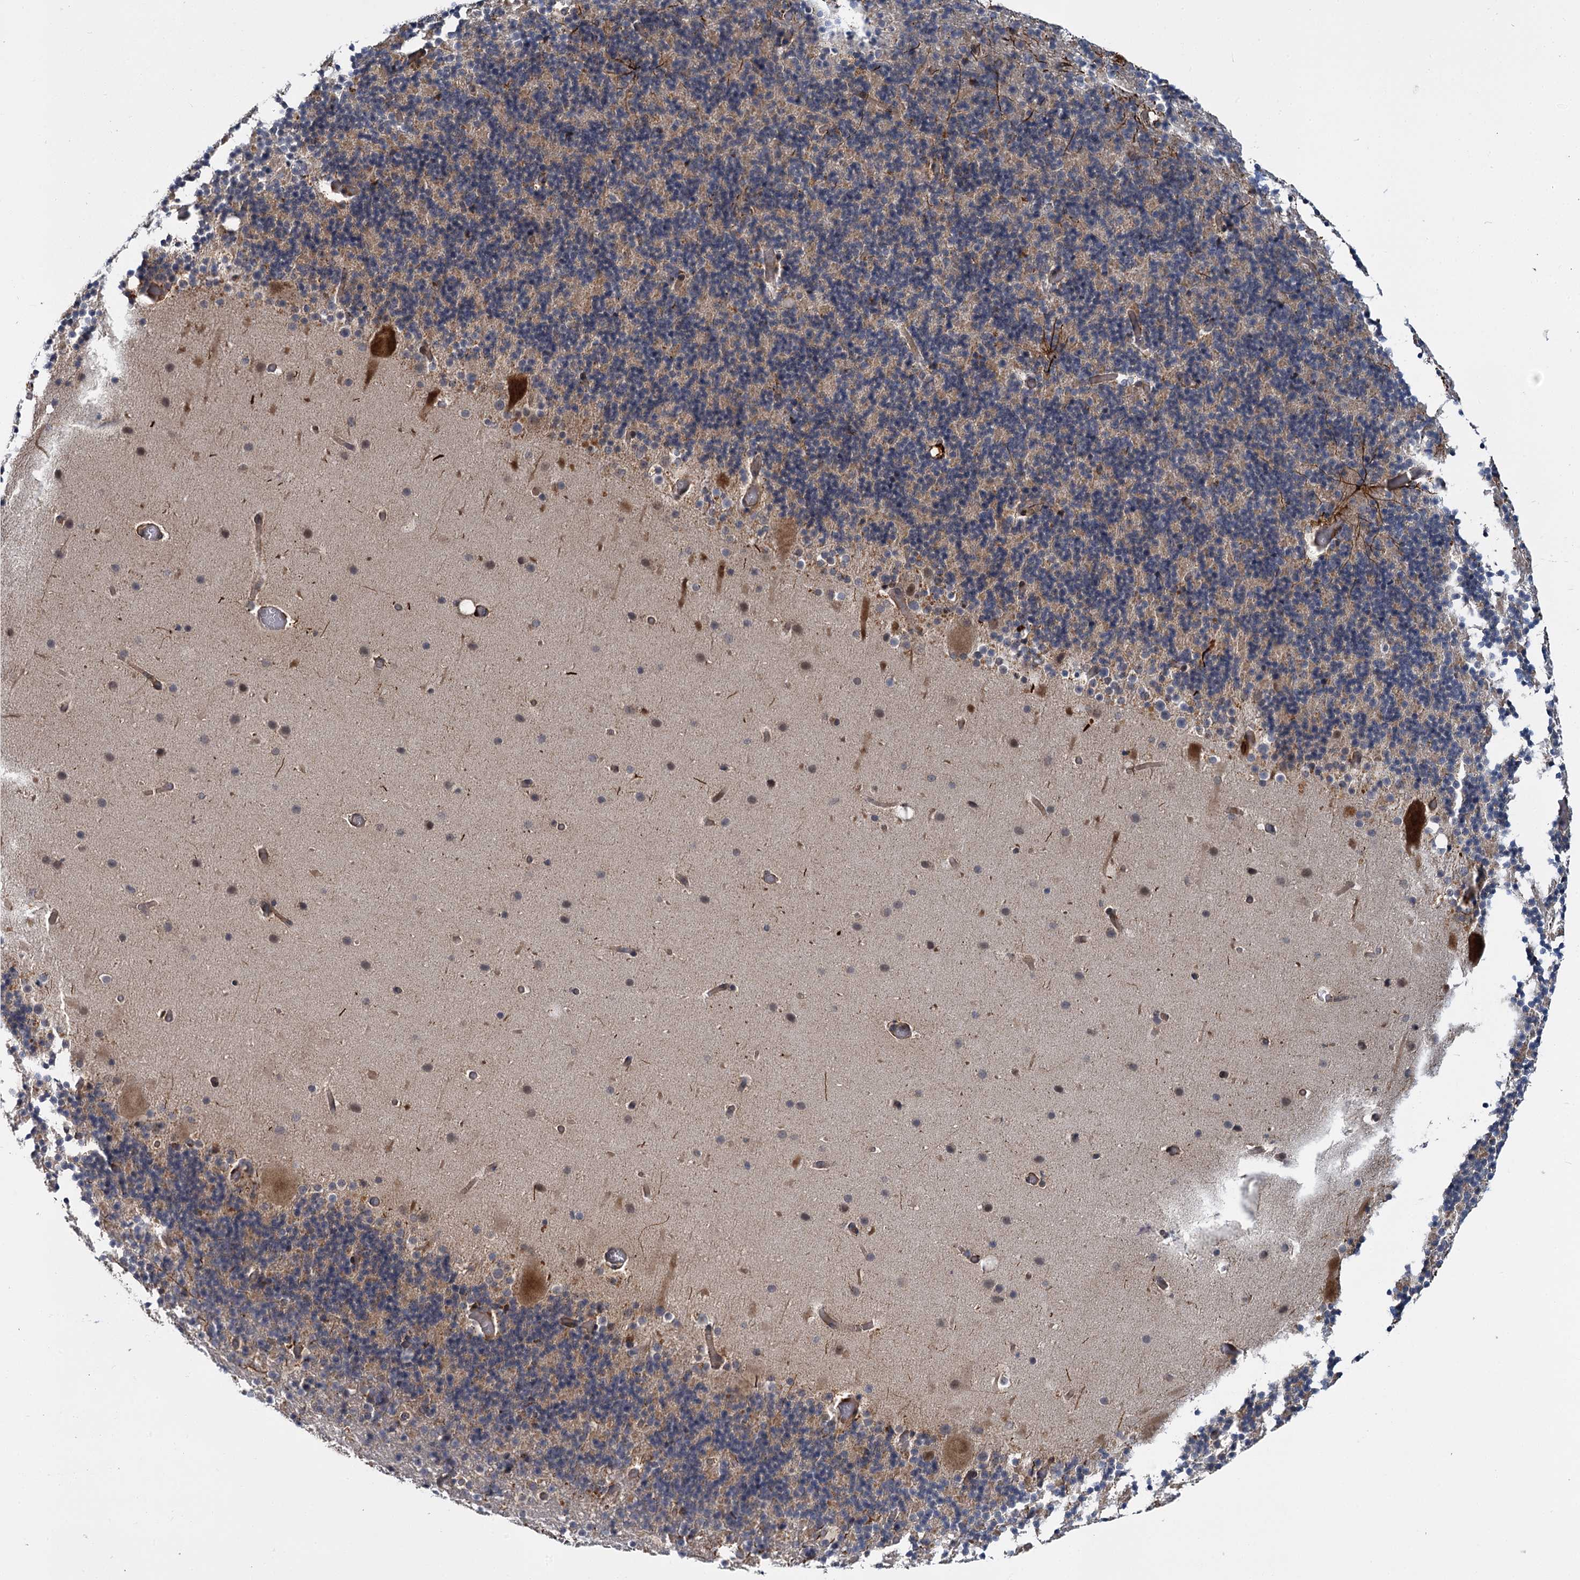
{"staining": {"intensity": "weak", "quantity": "25%-75%", "location": "cytoplasmic/membranous"}, "tissue": "cerebellum", "cell_type": "Cells in granular layer", "image_type": "normal", "snomed": [{"axis": "morphology", "description": "Normal tissue, NOS"}, {"axis": "topography", "description": "Cerebellum"}], "caption": "Immunohistochemistry (DAB) staining of benign human cerebellum exhibits weak cytoplasmic/membranous protein positivity in approximately 25%-75% of cells in granular layer.", "gene": "APBA2", "patient": {"sex": "male", "age": 57}}